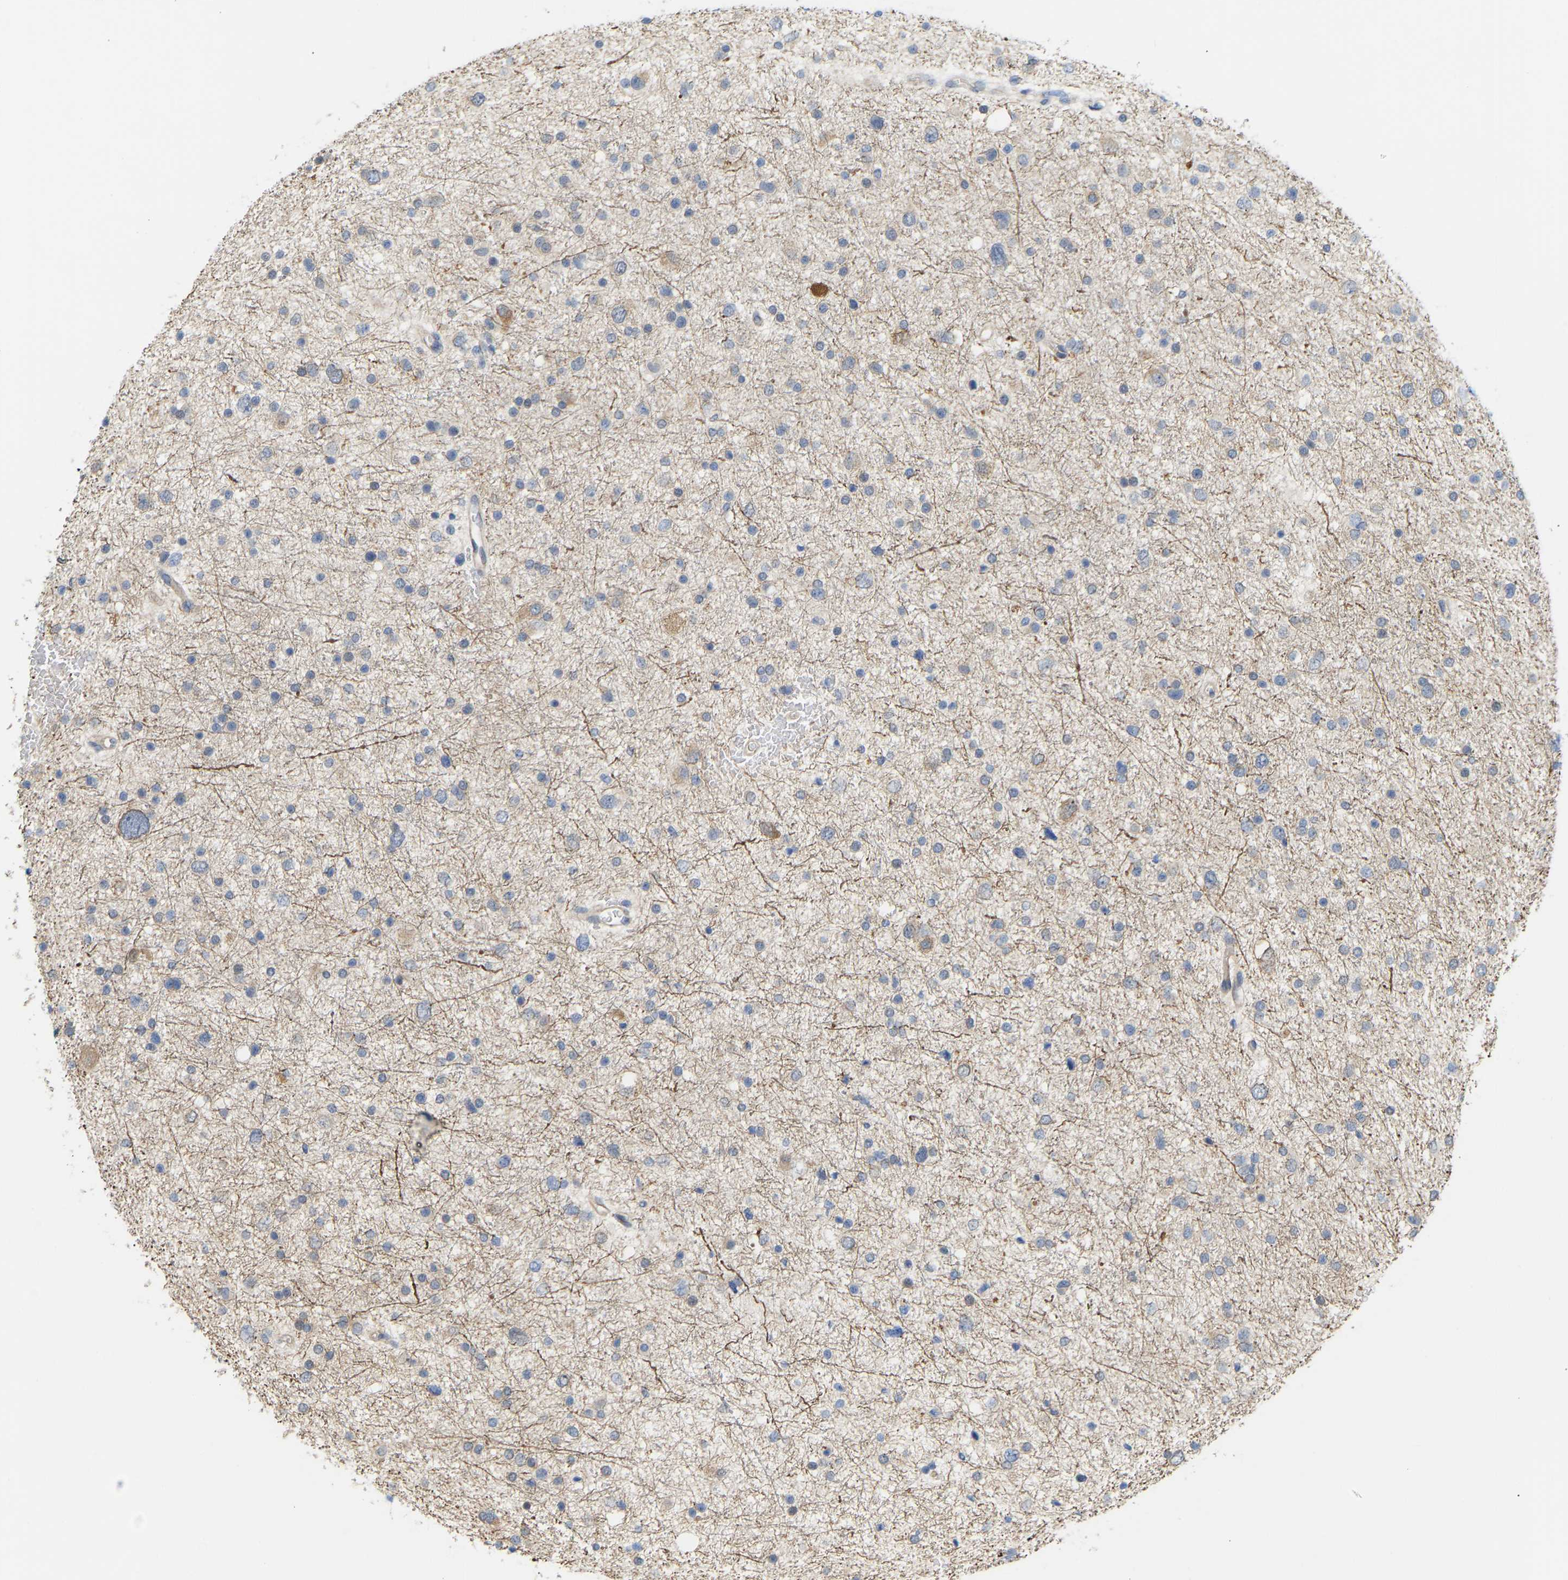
{"staining": {"intensity": "negative", "quantity": "none", "location": "none"}, "tissue": "glioma", "cell_type": "Tumor cells", "image_type": "cancer", "snomed": [{"axis": "morphology", "description": "Glioma, malignant, Low grade"}, {"axis": "topography", "description": "Brain"}], "caption": "Immunohistochemistry (IHC) image of human malignant glioma (low-grade) stained for a protein (brown), which displays no expression in tumor cells.", "gene": "BEND3", "patient": {"sex": "female", "age": 37}}